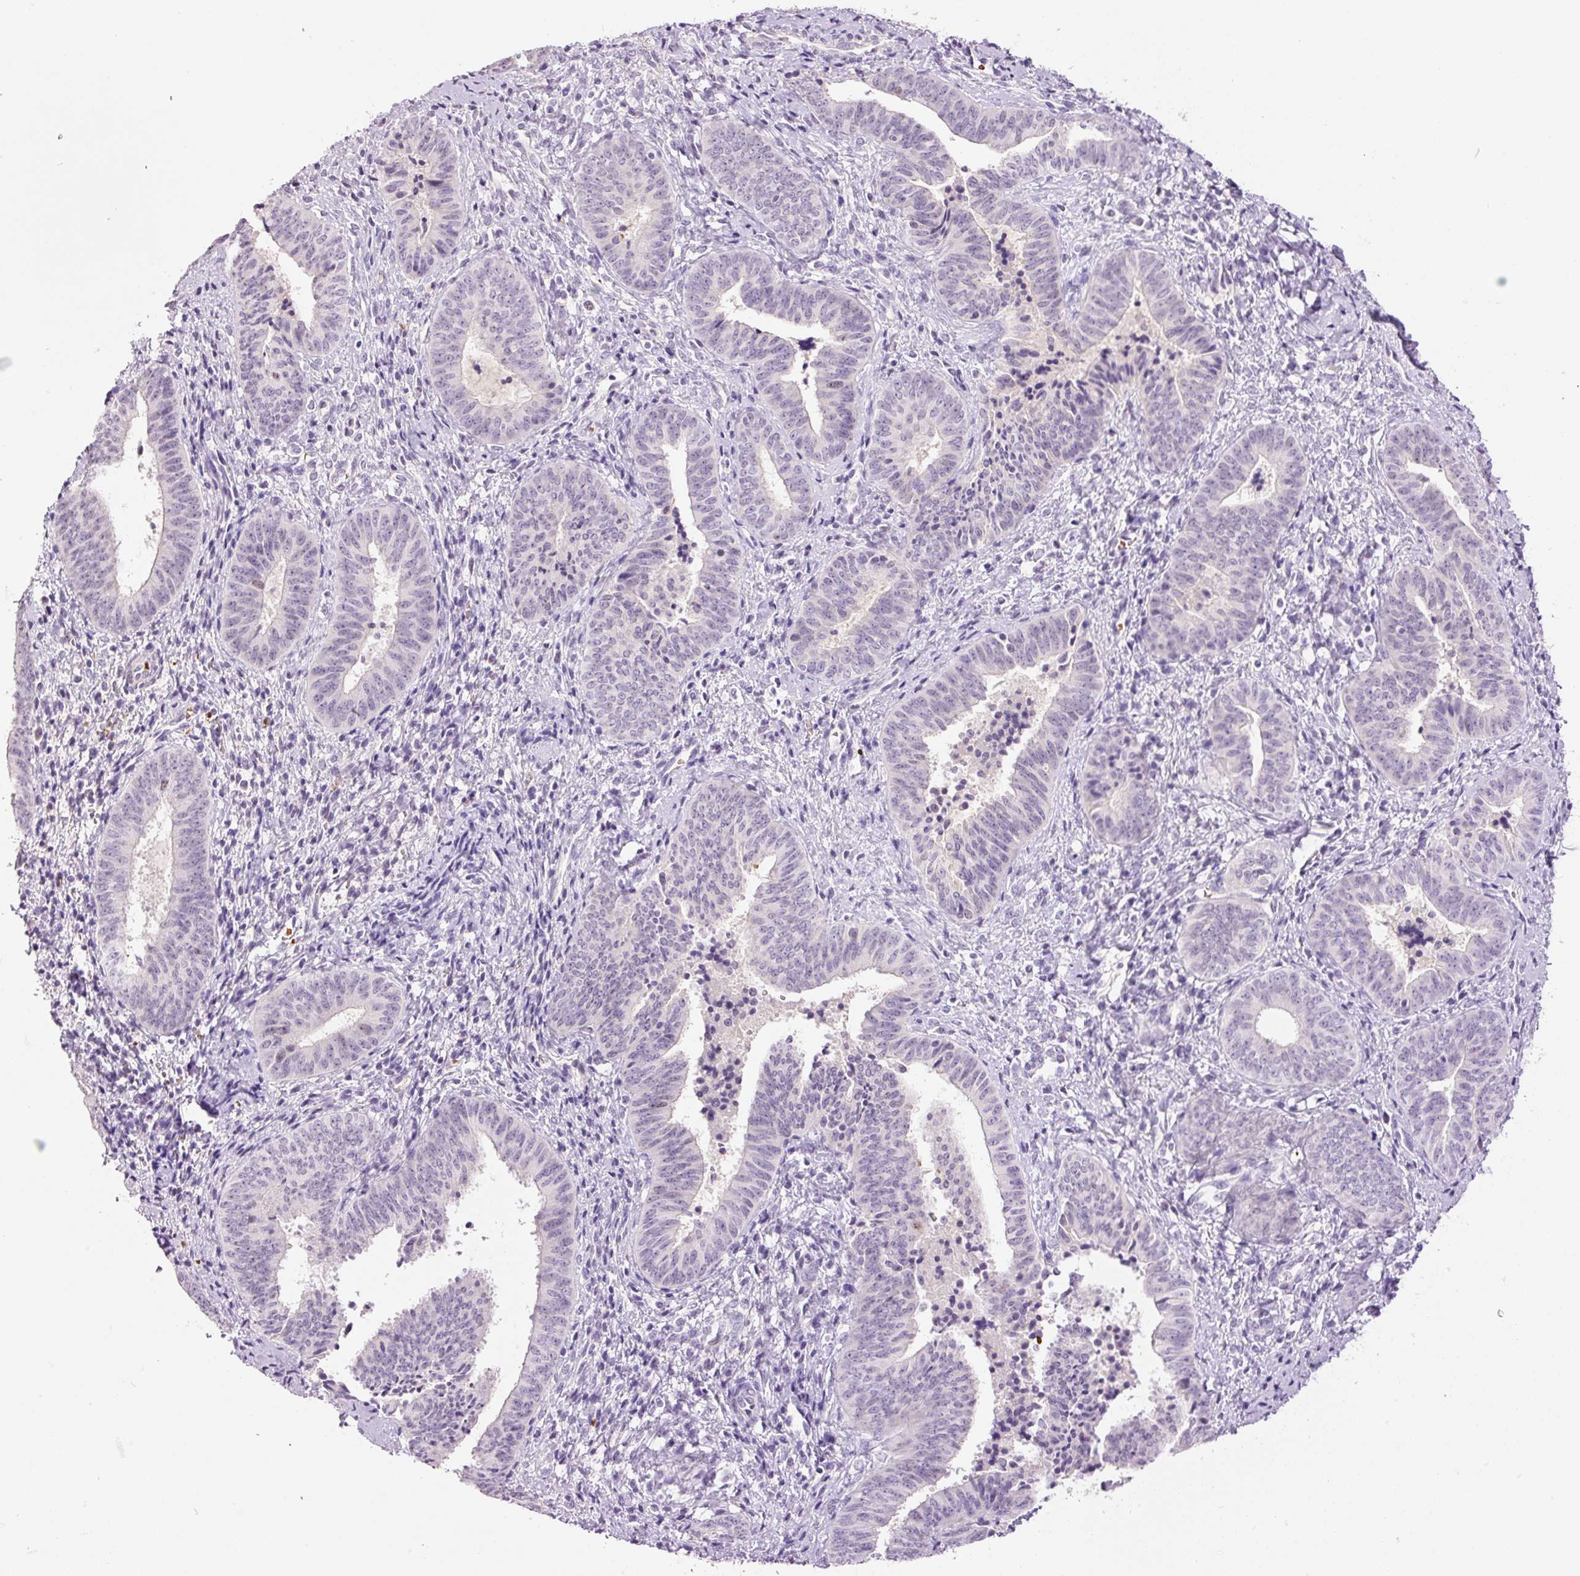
{"staining": {"intensity": "negative", "quantity": "none", "location": "none"}, "tissue": "cervical cancer", "cell_type": "Tumor cells", "image_type": "cancer", "snomed": [{"axis": "morphology", "description": "Squamous cell carcinoma, NOS"}, {"axis": "topography", "description": "Cervix"}], "caption": "Cervical cancer stained for a protein using IHC shows no expression tumor cells.", "gene": "LY6G6D", "patient": {"sex": "female", "age": 59}}